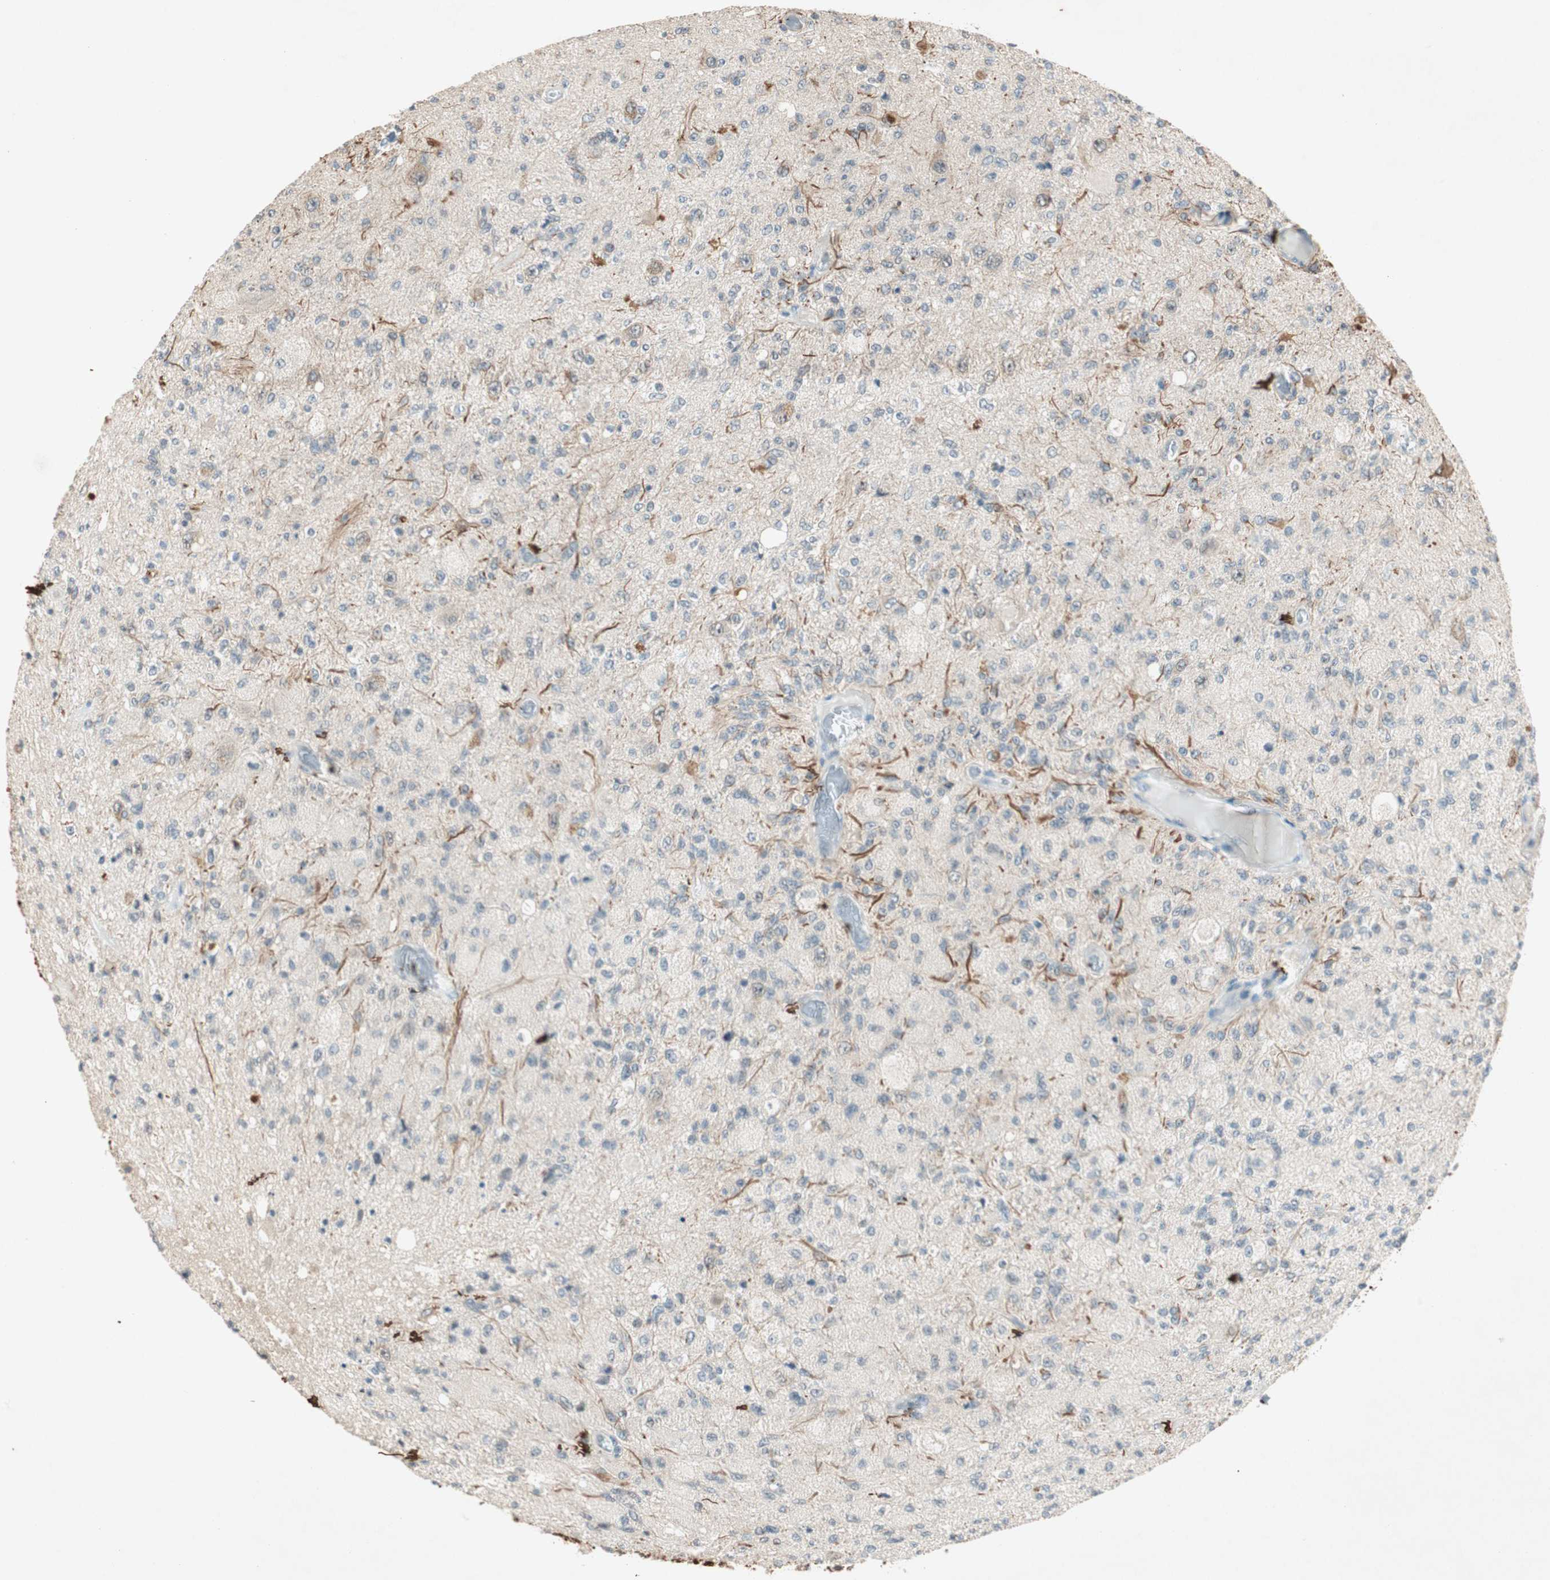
{"staining": {"intensity": "strong", "quantity": "<25%", "location": "cytoplasmic/membranous"}, "tissue": "glioma", "cell_type": "Tumor cells", "image_type": "cancer", "snomed": [{"axis": "morphology", "description": "Normal tissue, NOS"}, {"axis": "morphology", "description": "Glioma, malignant, High grade"}, {"axis": "topography", "description": "Cerebral cortex"}], "caption": "High-power microscopy captured an IHC photomicrograph of high-grade glioma (malignant), revealing strong cytoplasmic/membranous expression in approximately <25% of tumor cells.", "gene": "RNGTT", "patient": {"sex": "male", "age": 77}}